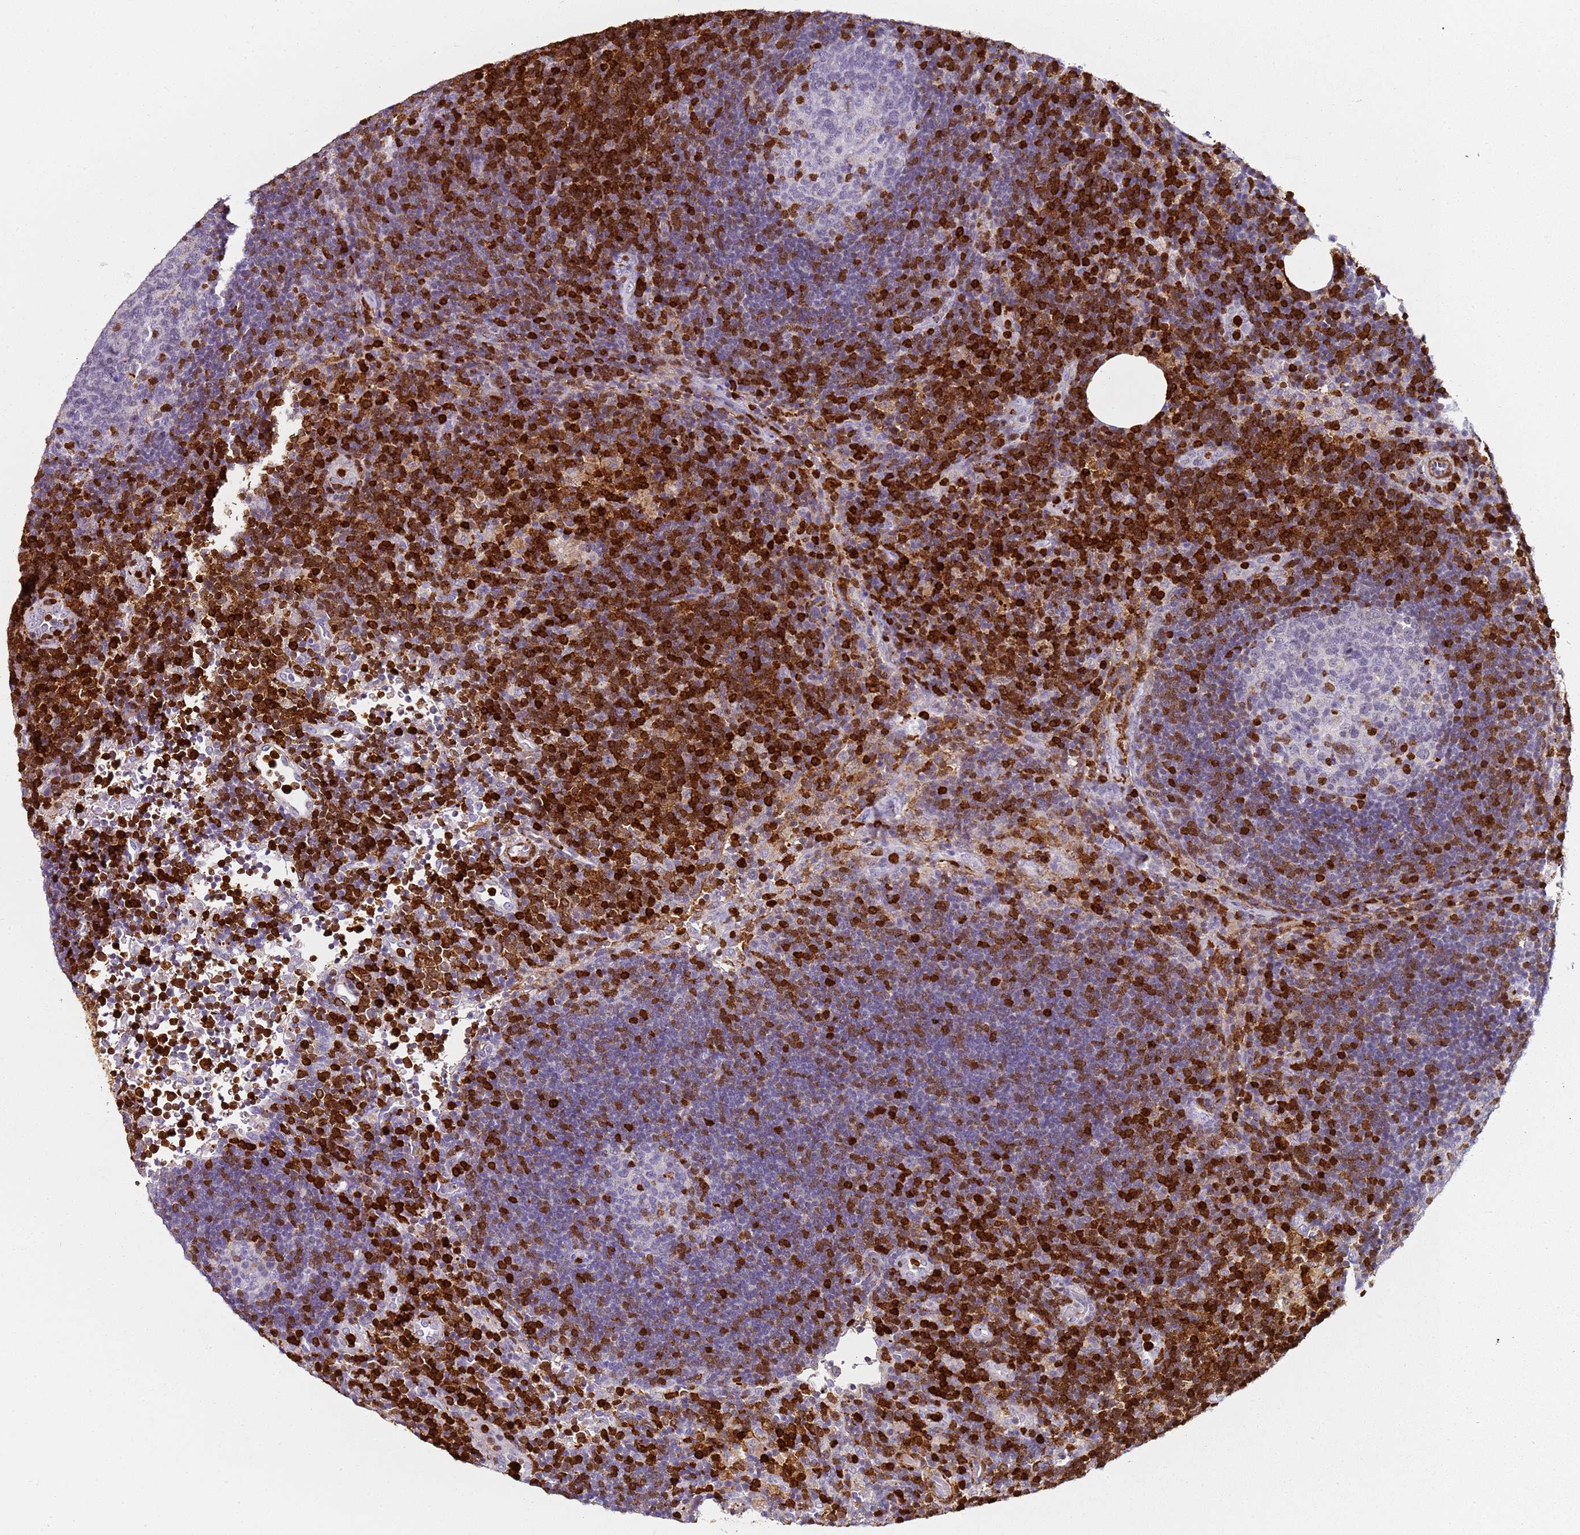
{"staining": {"intensity": "strong", "quantity": "<25%", "location": "cytoplasmic/membranous,nuclear"}, "tissue": "lymph node", "cell_type": "Germinal center cells", "image_type": "normal", "snomed": [{"axis": "morphology", "description": "Normal tissue, NOS"}, {"axis": "topography", "description": "Lymph node"}], "caption": "Protein staining of unremarkable lymph node shows strong cytoplasmic/membranous,nuclear positivity in about <25% of germinal center cells. Nuclei are stained in blue.", "gene": "S100A4", "patient": {"sex": "male", "age": 62}}